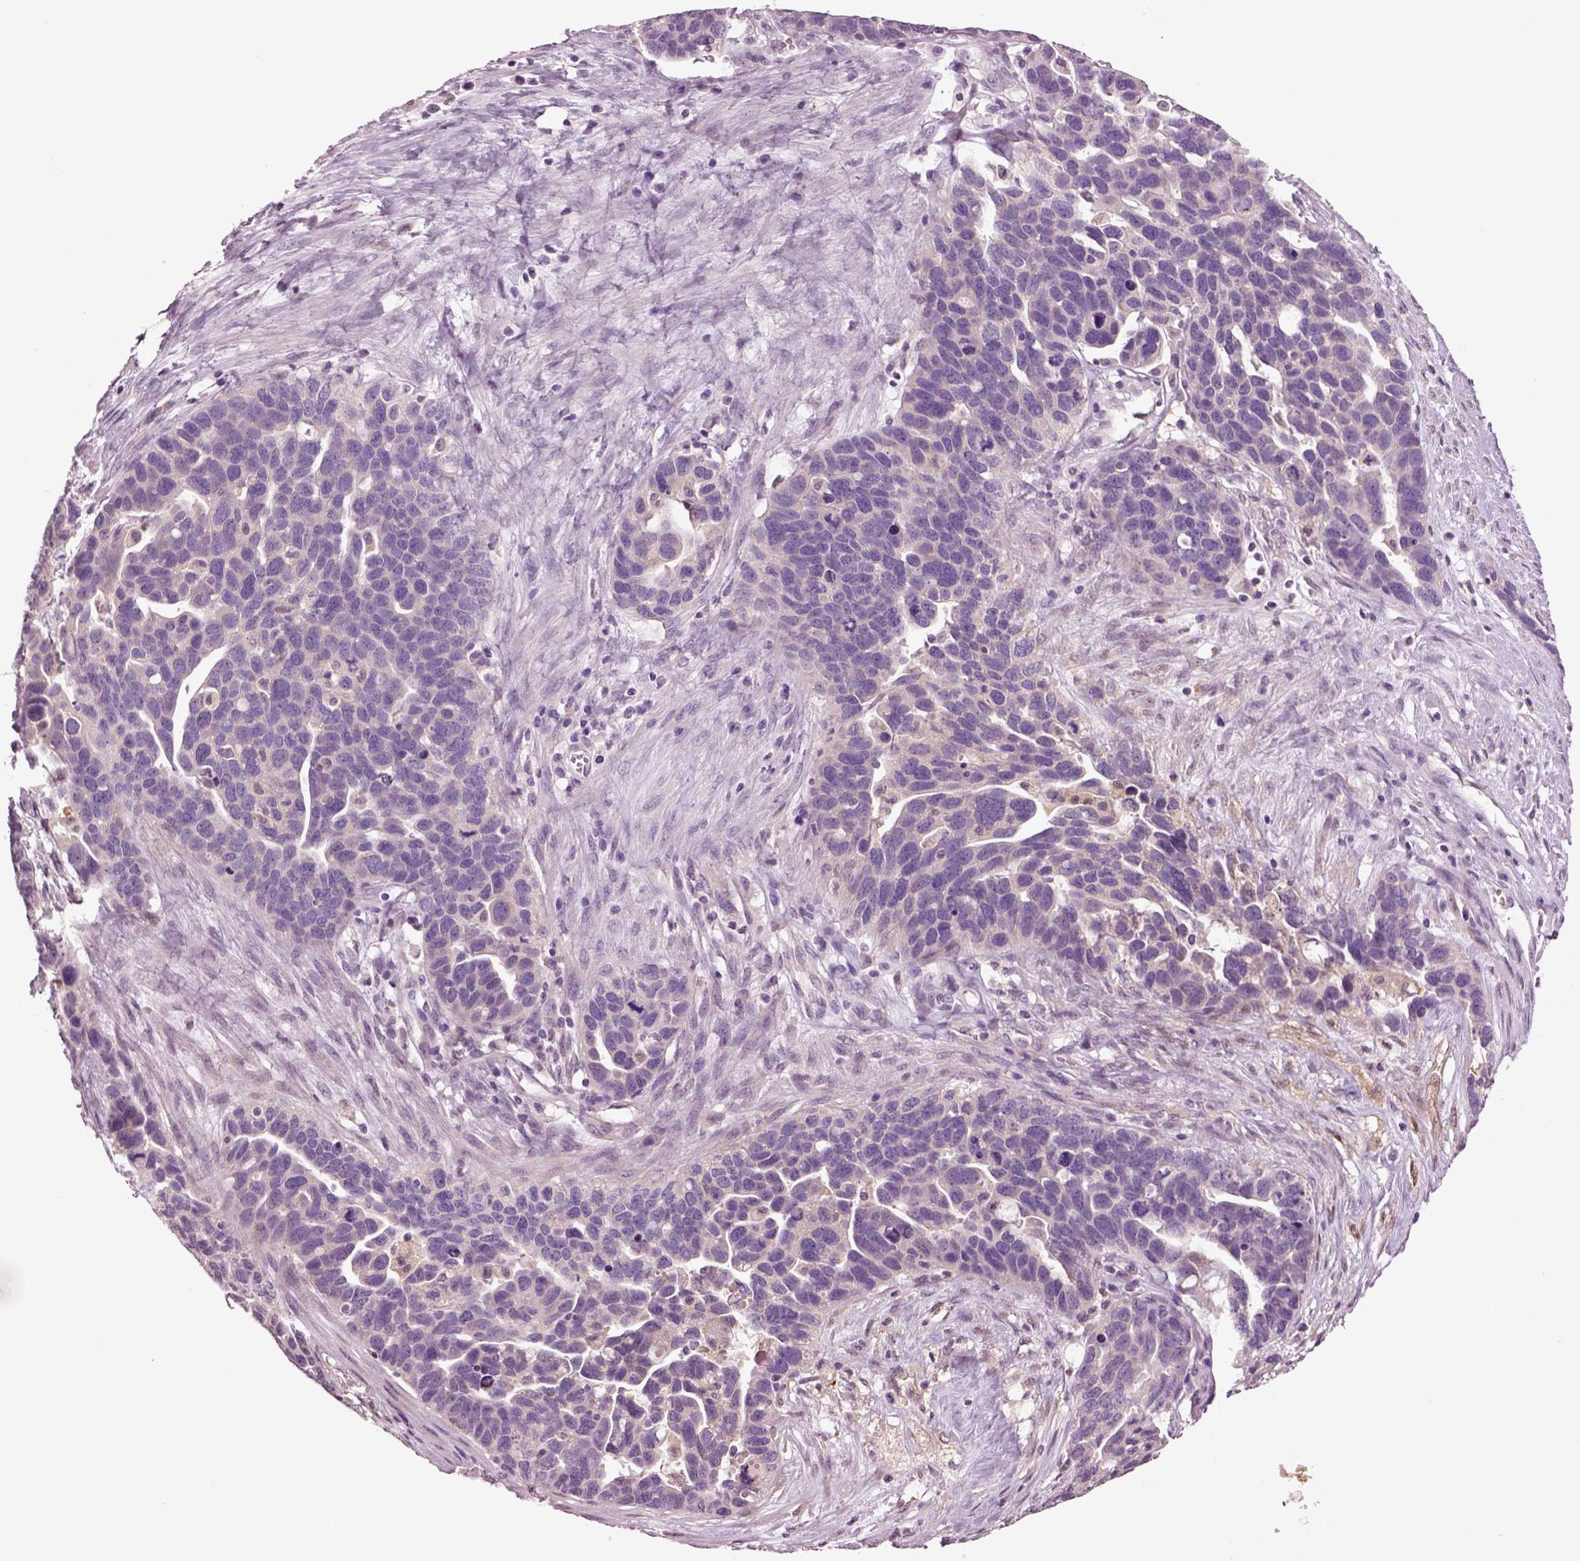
{"staining": {"intensity": "negative", "quantity": "none", "location": "none"}, "tissue": "ovarian cancer", "cell_type": "Tumor cells", "image_type": "cancer", "snomed": [{"axis": "morphology", "description": "Cystadenocarcinoma, serous, NOS"}, {"axis": "topography", "description": "Ovary"}], "caption": "DAB (3,3'-diaminobenzidine) immunohistochemical staining of human ovarian serous cystadenocarcinoma demonstrates no significant expression in tumor cells.", "gene": "CLPSL1", "patient": {"sex": "female", "age": 54}}